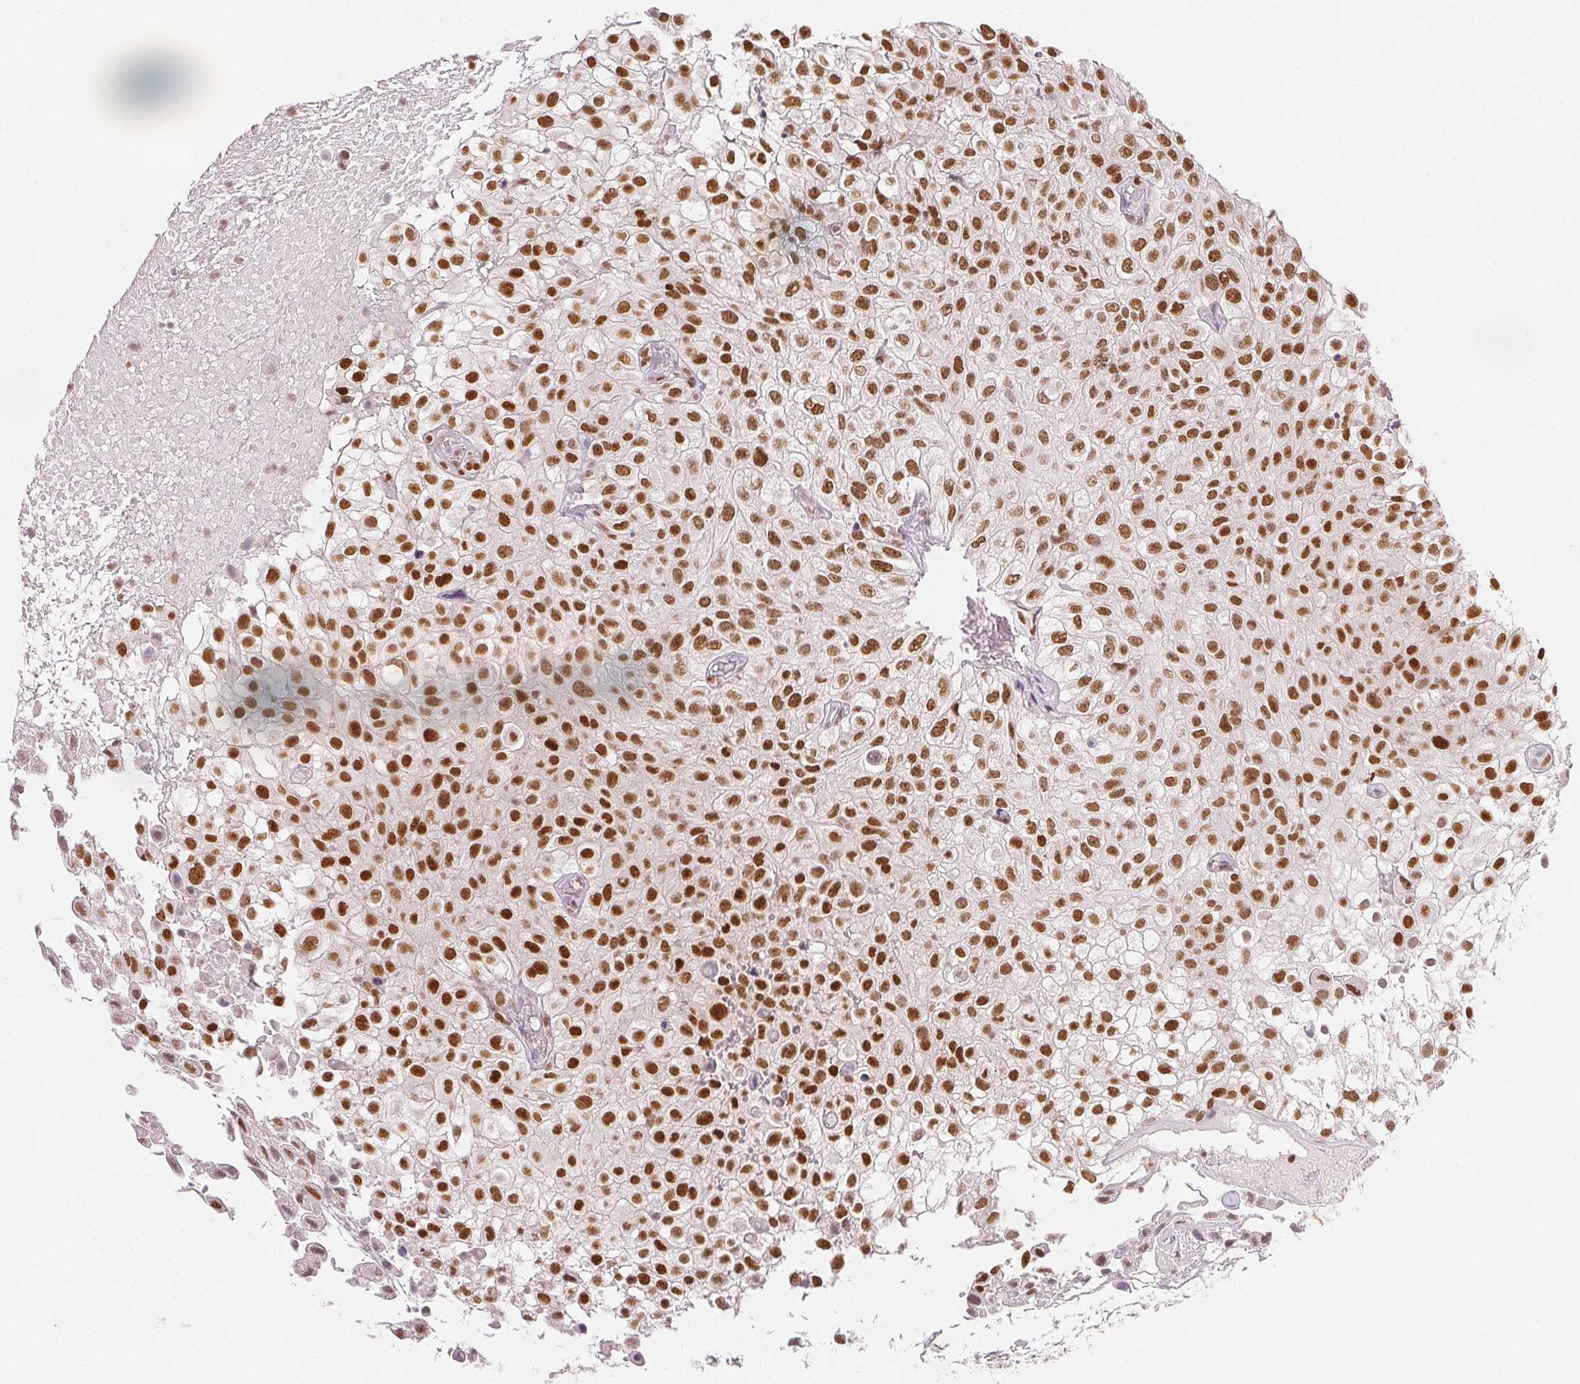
{"staining": {"intensity": "moderate", "quantity": ">75%", "location": "nuclear"}, "tissue": "urothelial cancer", "cell_type": "Tumor cells", "image_type": "cancer", "snomed": [{"axis": "morphology", "description": "Urothelial carcinoma, High grade"}, {"axis": "topography", "description": "Urinary bladder"}], "caption": "High-grade urothelial carcinoma was stained to show a protein in brown. There is medium levels of moderate nuclear staining in about >75% of tumor cells. Ihc stains the protein of interest in brown and the nuclei are stained blue.", "gene": "RUNX2", "patient": {"sex": "male", "age": 56}}